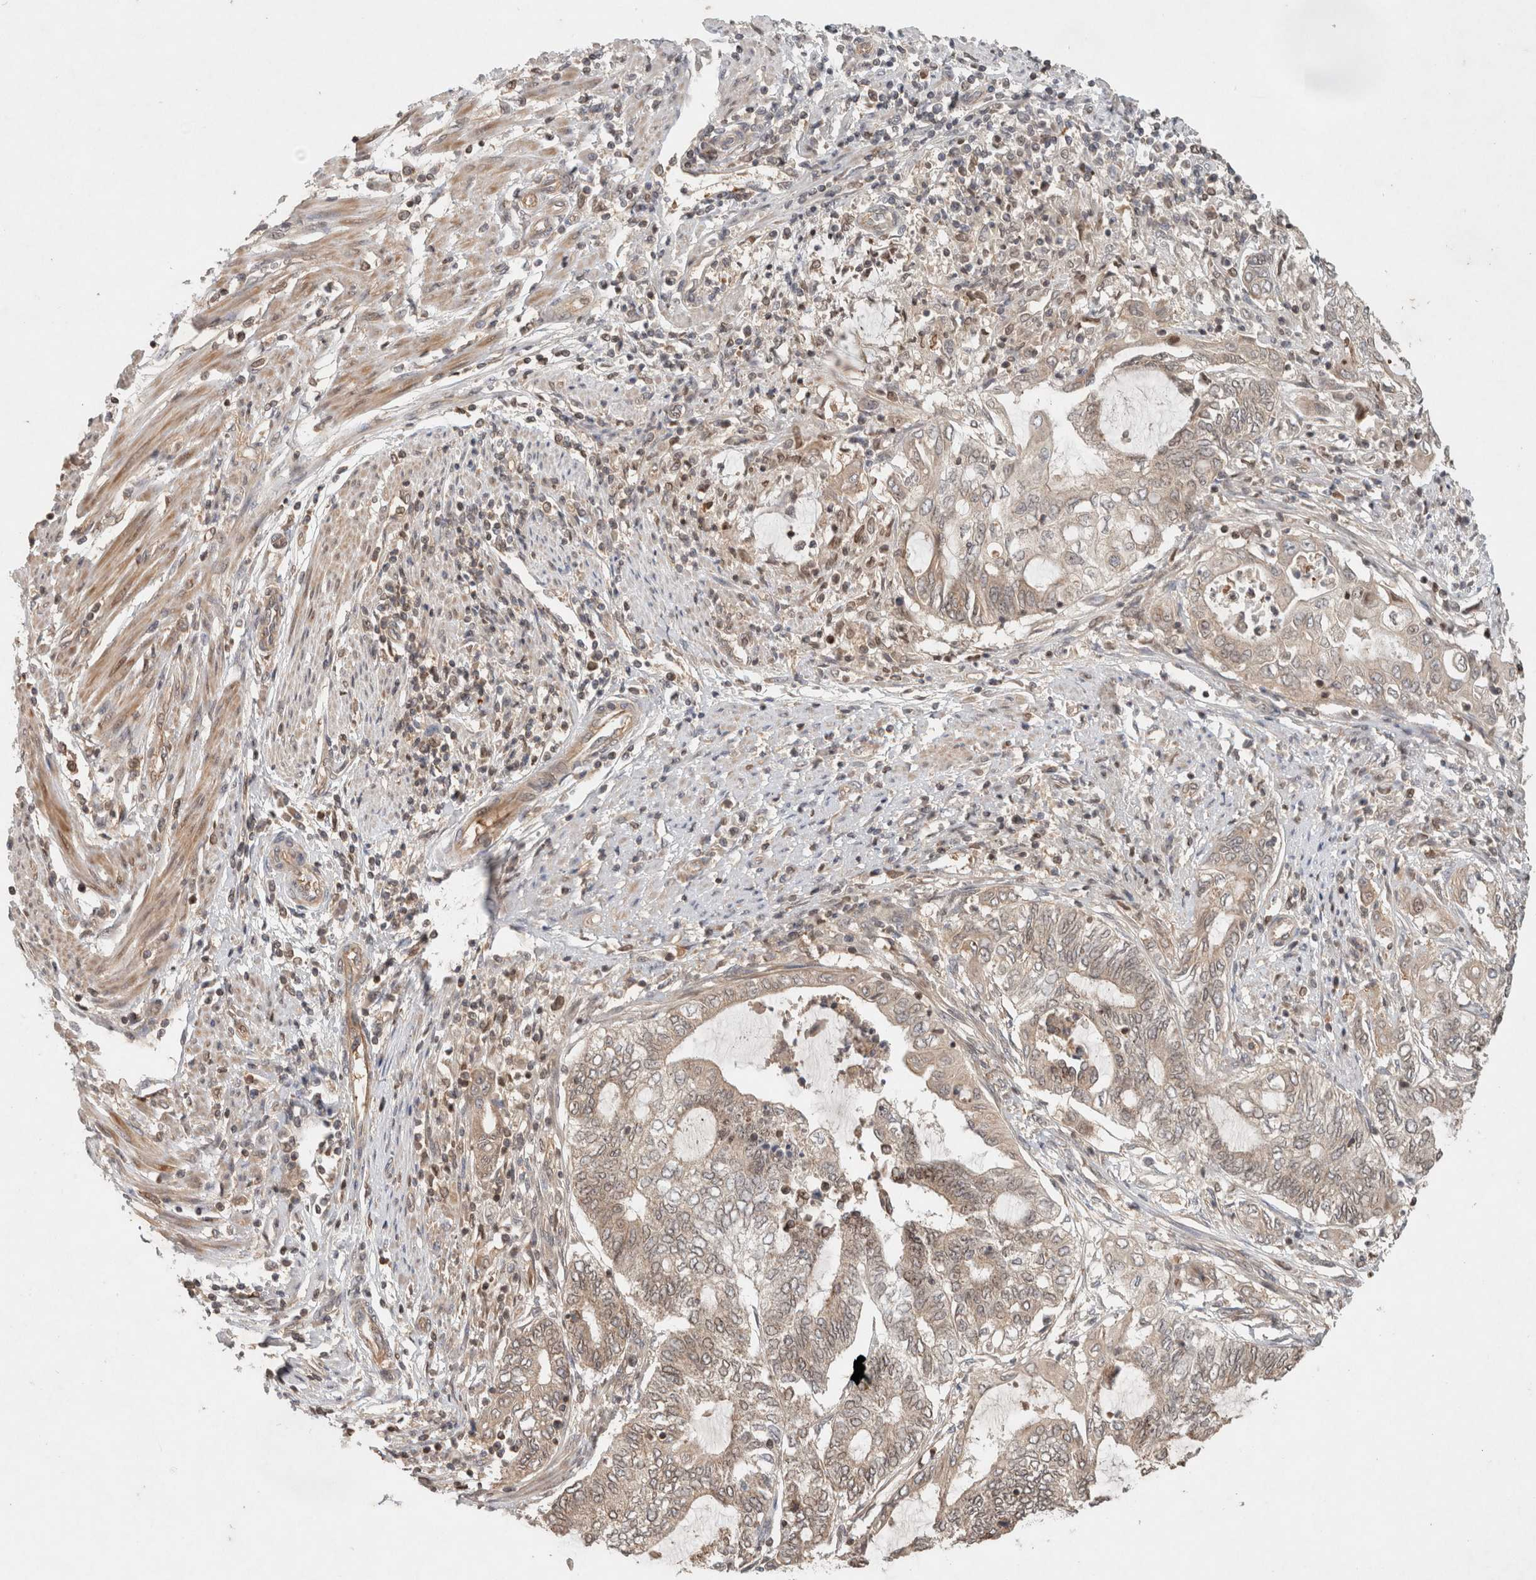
{"staining": {"intensity": "weak", "quantity": ">75%", "location": "cytoplasmic/membranous"}, "tissue": "endometrial cancer", "cell_type": "Tumor cells", "image_type": "cancer", "snomed": [{"axis": "morphology", "description": "Adenocarcinoma, NOS"}, {"axis": "topography", "description": "Uterus"}, {"axis": "topography", "description": "Endometrium"}], "caption": "This histopathology image shows endometrial cancer (adenocarcinoma) stained with IHC to label a protein in brown. The cytoplasmic/membranous of tumor cells show weak positivity for the protein. Nuclei are counter-stained blue.", "gene": "CAAP1", "patient": {"sex": "female", "age": 70}}